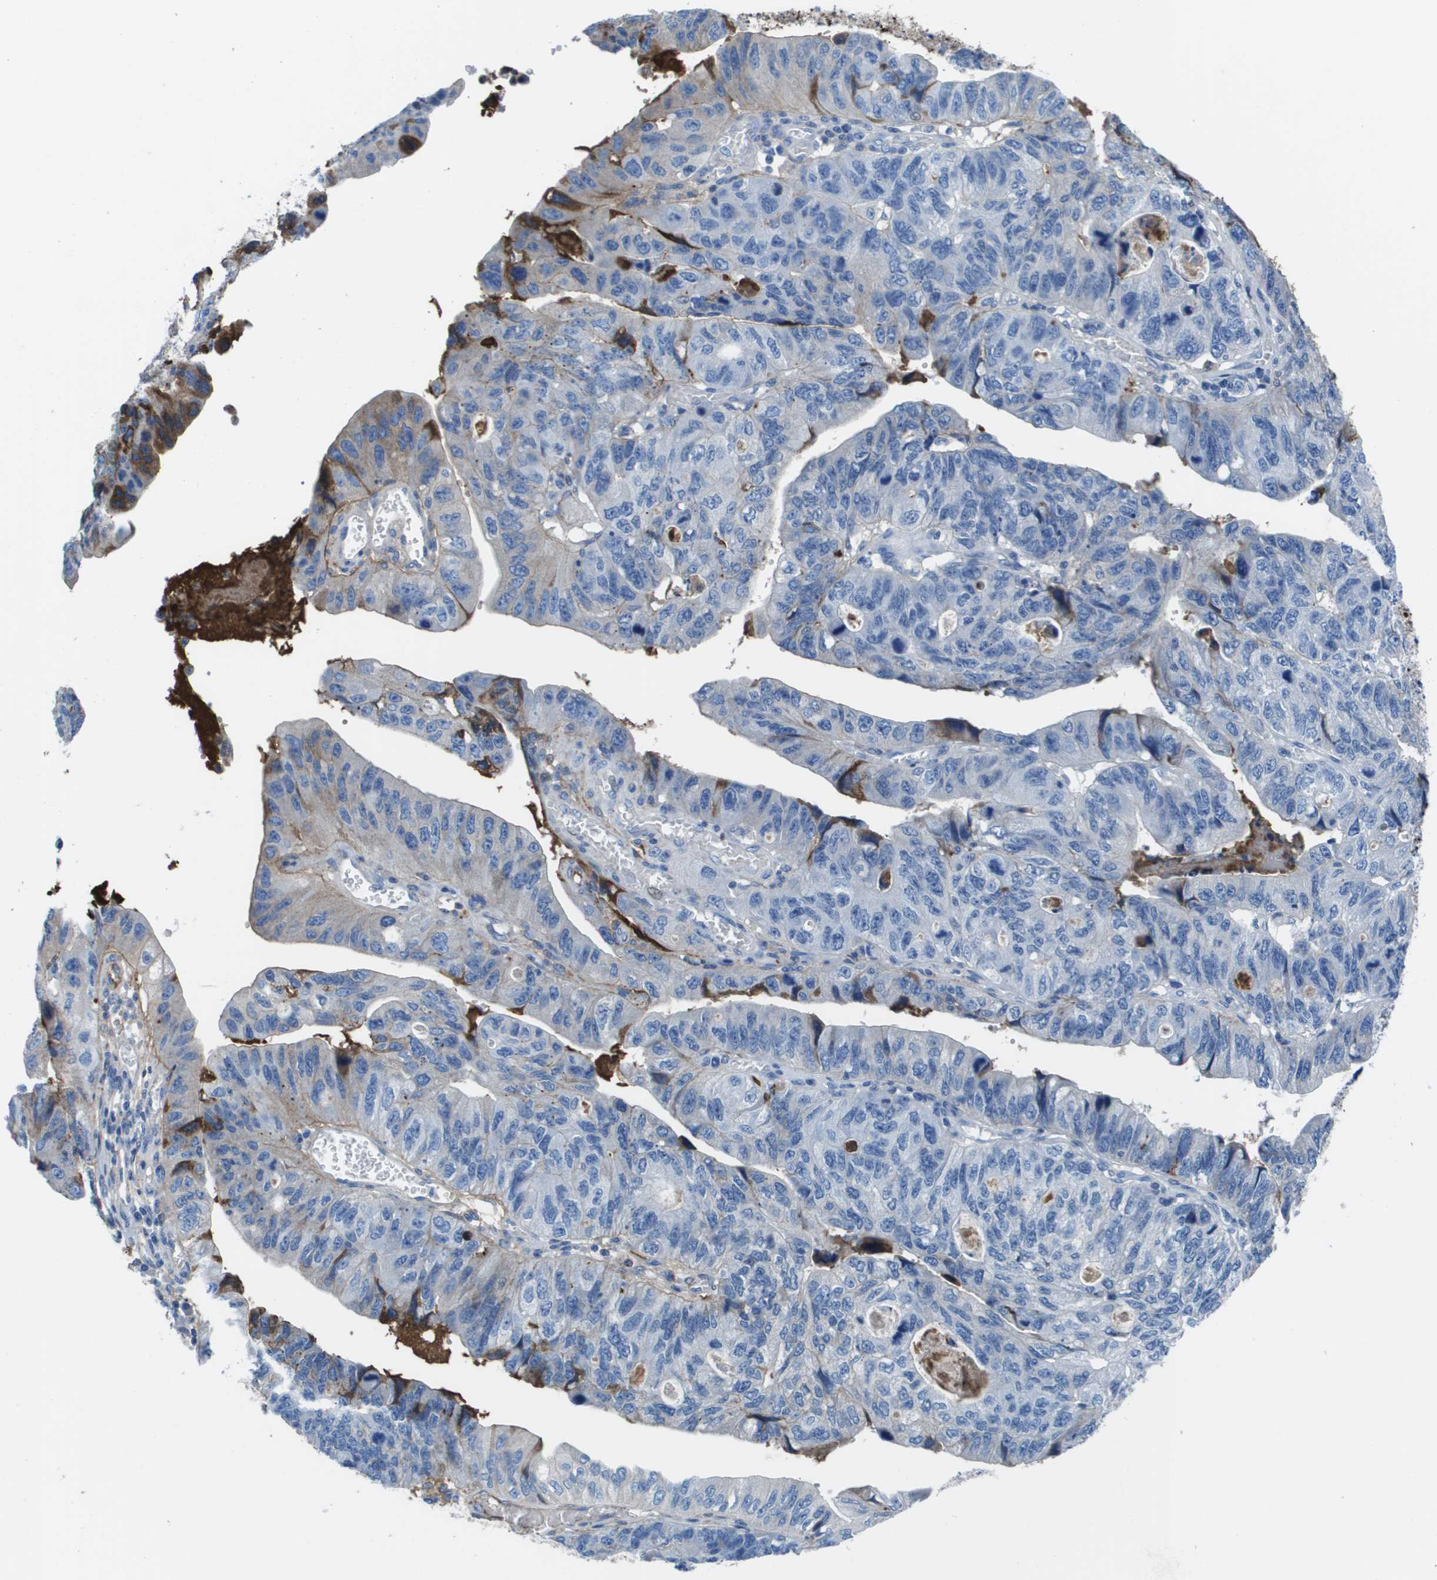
{"staining": {"intensity": "strong", "quantity": "<25%", "location": "cytoplasmic/membranous"}, "tissue": "stomach cancer", "cell_type": "Tumor cells", "image_type": "cancer", "snomed": [{"axis": "morphology", "description": "Adenocarcinoma, NOS"}, {"axis": "topography", "description": "Stomach"}], "caption": "Immunohistochemical staining of stomach cancer (adenocarcinoma) reveals medium levels of strong cytoplasmic/membranous expression in approximately <25% of tumor cells. The staining is performed using DAB (3,3'-diaminobenzidine) brown chromogen to label protein expression. The nuclei are counter-stained blue using hematoxylin.", "gene": "VTN", "patient": {"sex": "male", "age": 59}}